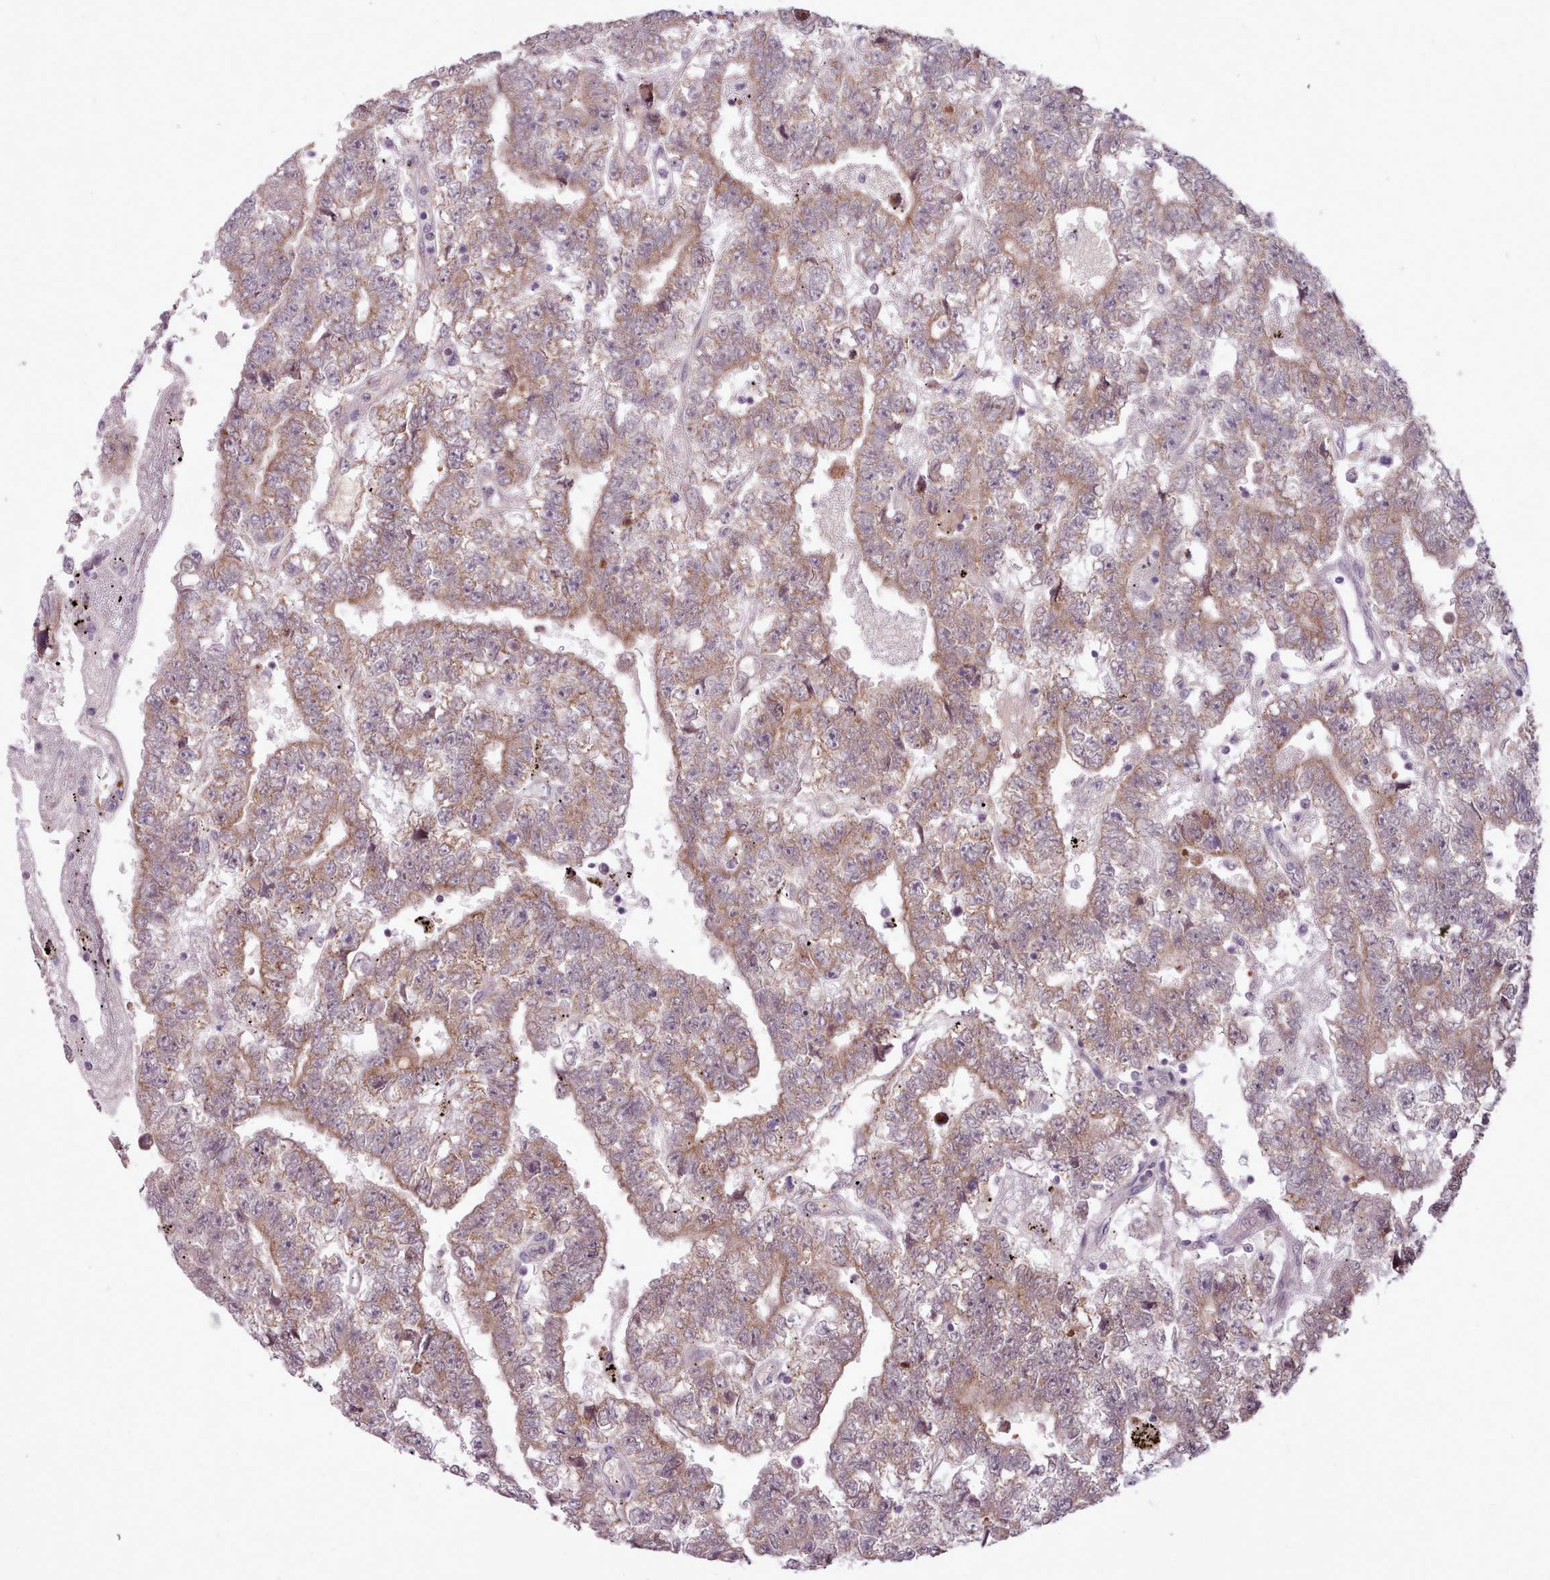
{"staining": {"intensity": "weak", "quantity": "25%-75%", "location": "cytoplasmic/membranous"}, "tissue": "testis cancer", "cell_type": "Tumor cells", "image_type": "cancer", "snomed": [{"axis": "morphology", "description": "Carcinoma, Embryonal, NOS"}, {"axis": "topography", "description": "Testis"}], "caption": "Testis cancer tissue displays weak cytoplasmic/membranous staining in approximately 25%-75% of tumor cells", "gene": "LIN7C", "patient": {"sex": "male", "age": 25}}